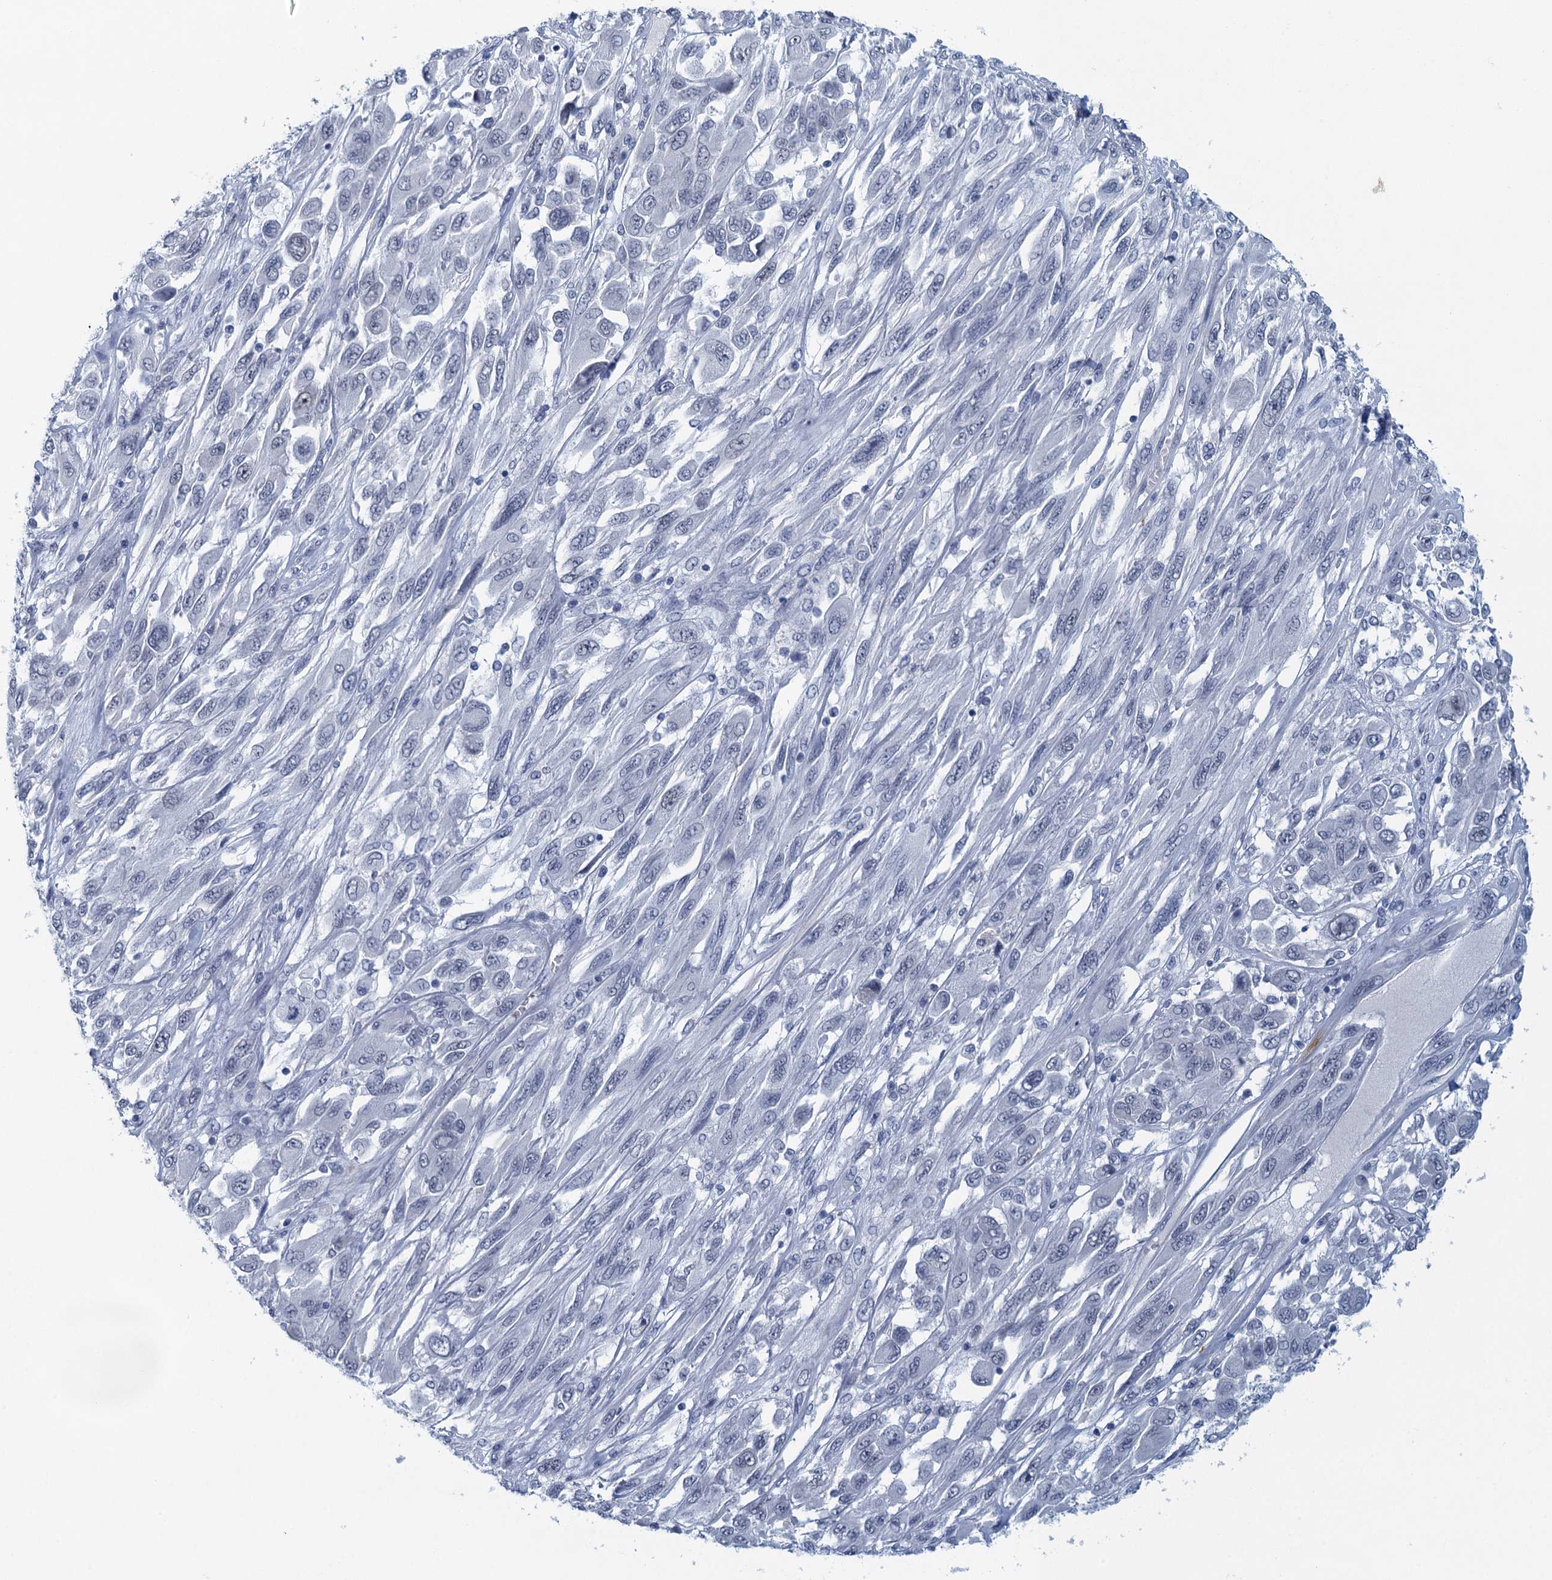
{"staining": {"intensity": "negative", "quantity": "none", "location": "none"}, "tissue": "melanoma", "cell_type": "Tumor cells", "image_type": "cancer", "snomed": [{"axis": "morphology", "description": "Malignant melanoma, NOS"}, {"axis": "topography", "description": "Skin"}], "caption": "DAB (3,3'-diaminobenzidine) immunohistochemical staining of human melanoma demonstrates no significant expression in tumor cells. (Immunohistochemistry, brightfield microscopy, high magnification).", "gene": "ENSG00000131152", "patient": {"sex": "female", "age": 91}}